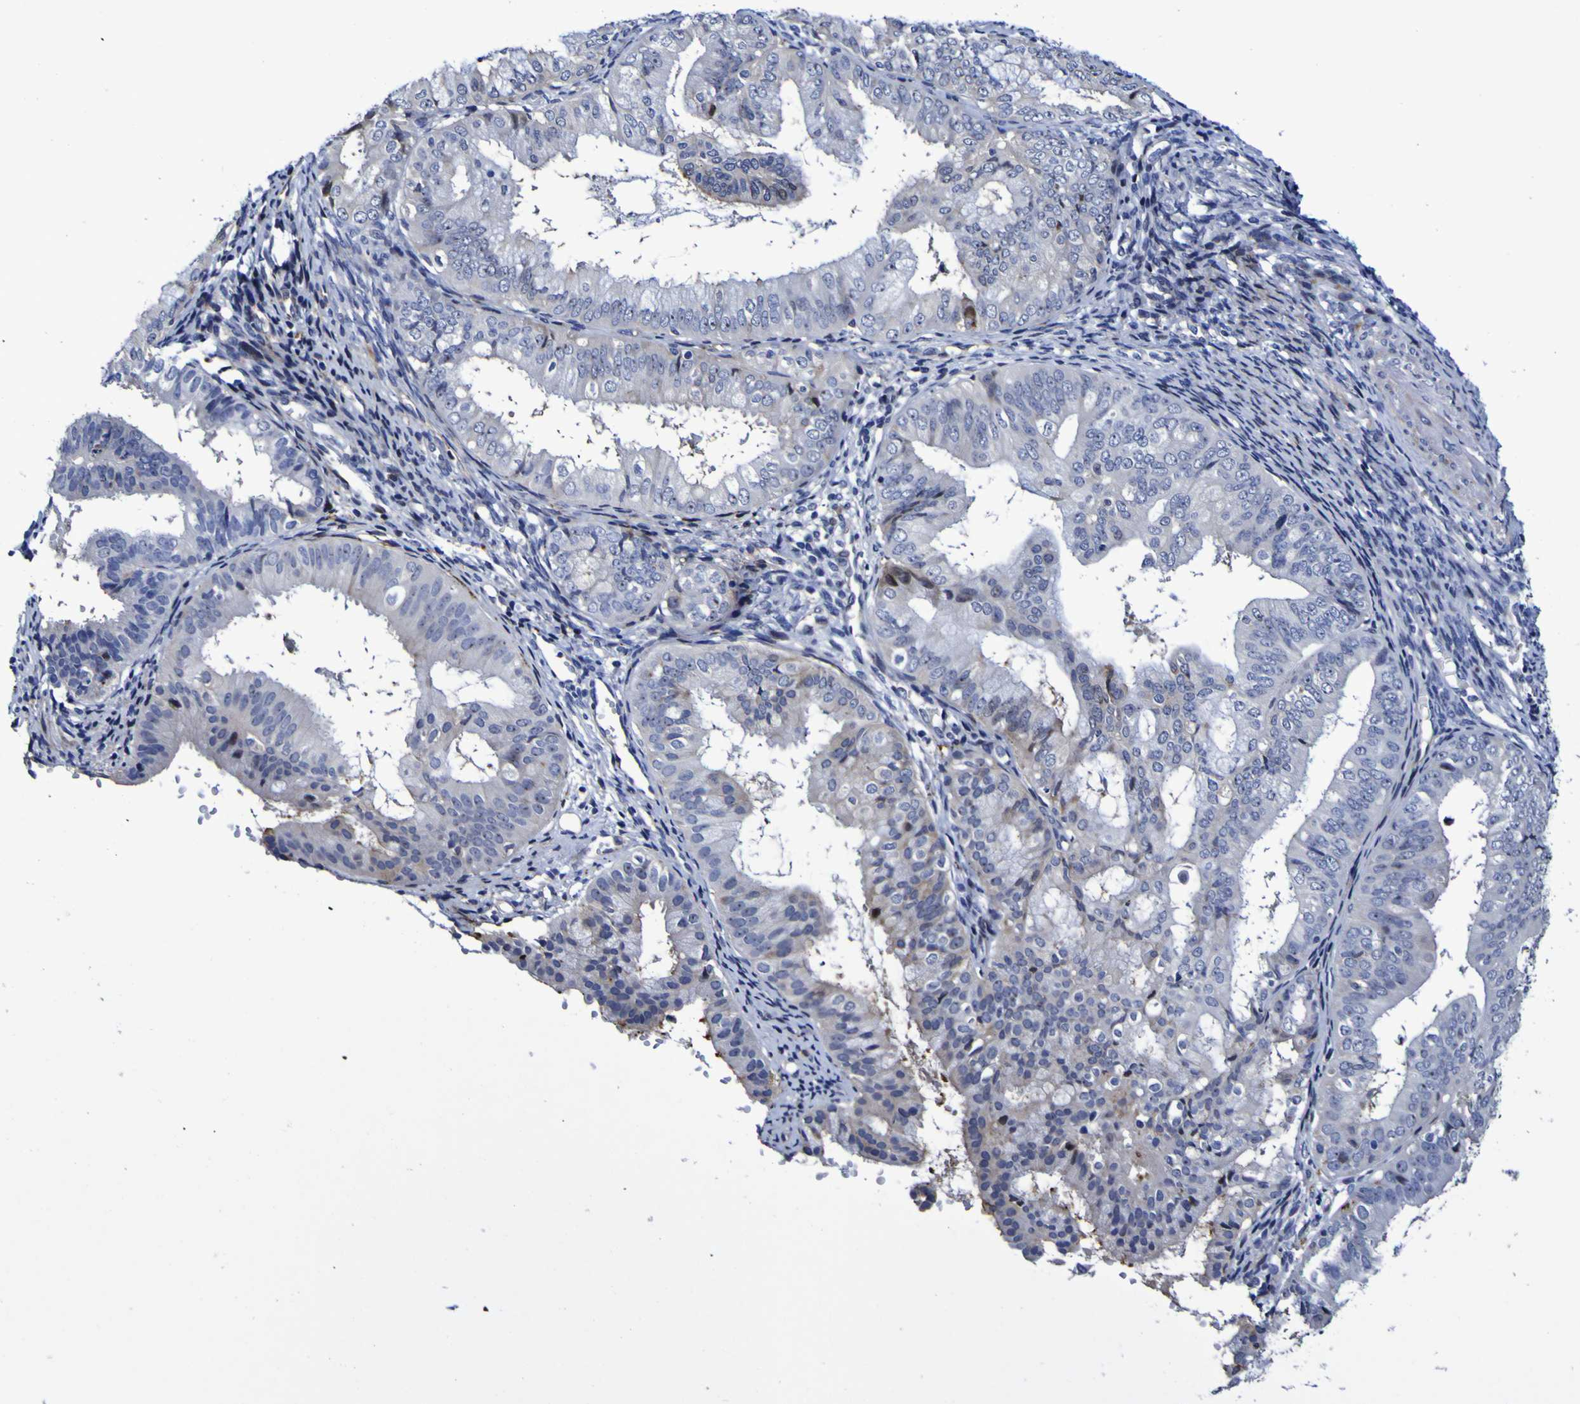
{"staining": {"intensity": "weak", "quantity": "<25%", "location": "cytoplasmic/membranous"}, "tissue": "endometrial cancer", "cell_type": "Tumor cells", "image_type": "cancer", "snomed": [{"axis": "morphology", "description": "Adenocarcinoma, NOS"}, {"axis": "topography", "description": "Endometrium"}], "caption": "IHC of adenocarcinoma (endometrial) shows no positivity in tumor cells.", "gene": "MGLL", "patient": {"sex": "female", "age": 63}}